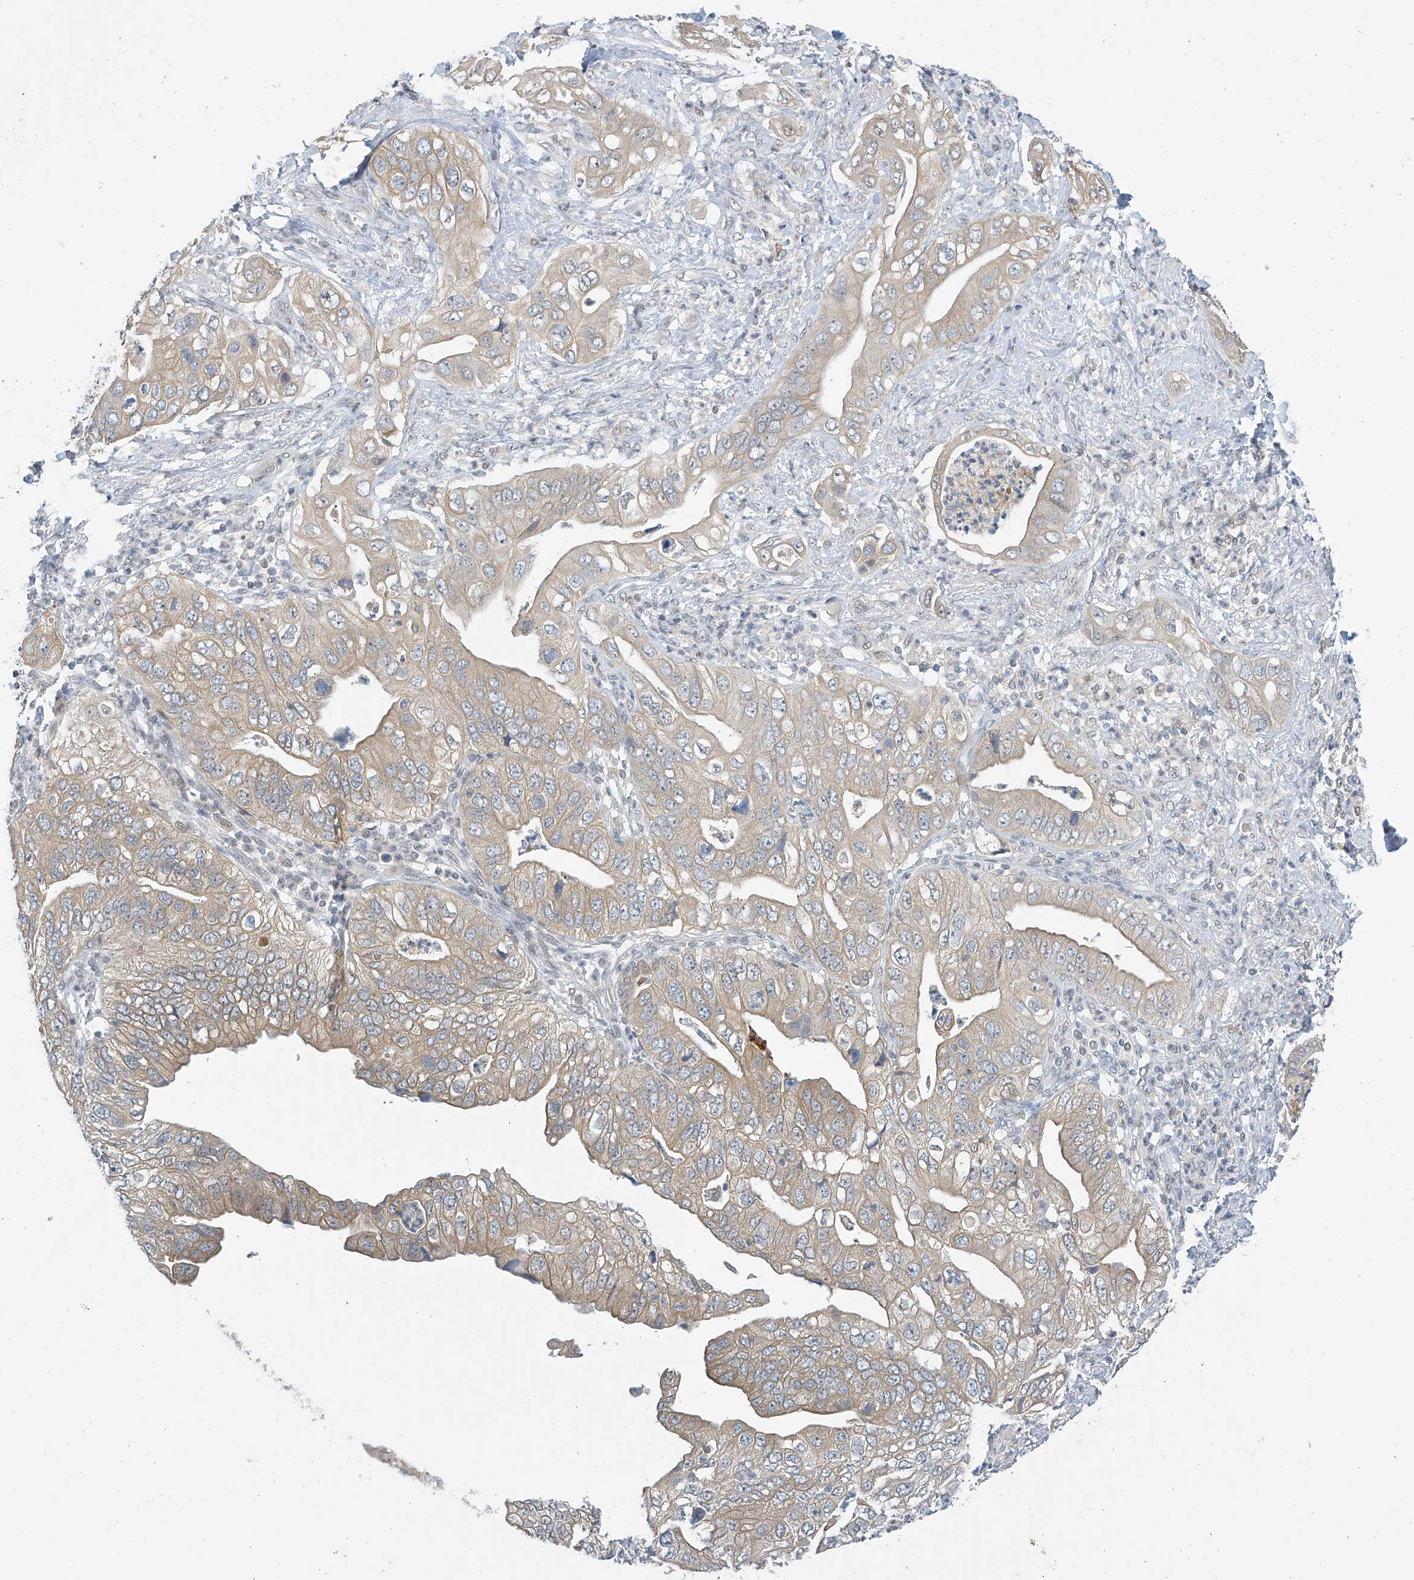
{"staining": {"intensity": "weak", "quantity": ">75%", "location": "cytoplasmic/membranous"}, "tissue": "pancreatic cancer", "cell_type": "Tumor cells", "image_type": "cancer", "snomed": [{"axis": "morphology", "description": "Adenocarcinoma, NOS"}, {"axis": "topography", "description": "Pancreas"}], "caption": "Pancreatic adenocarcinoma stained for a protein (brown) displays weak cytoplasmic/membranous positive positivity in about >75% of tumor cells.", "gene": "APLF", "patient": {"sex": "female", "age": 78}}